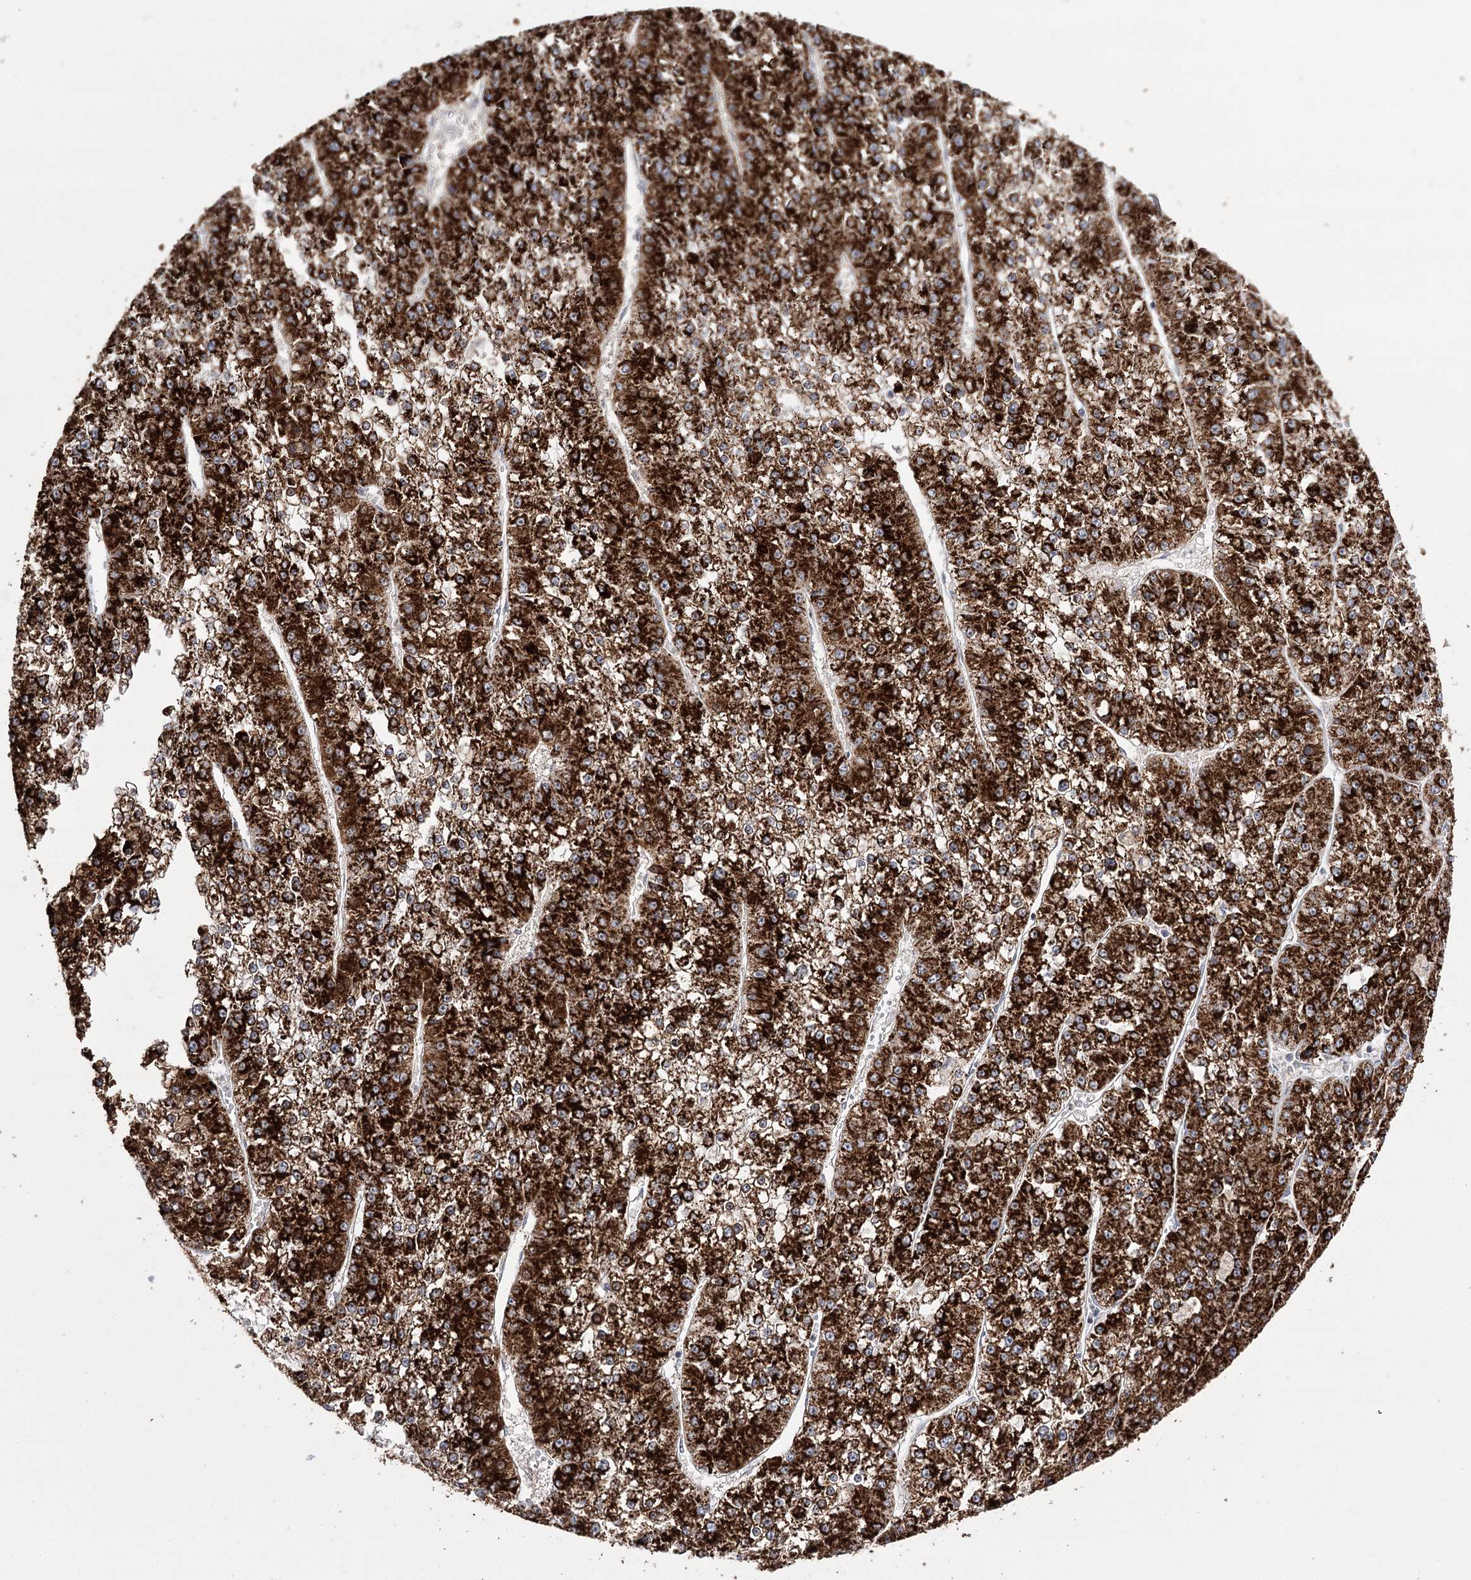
{"staining": {"intensity": "strong", "quantity": ">75%", "location": "cytoplasmic/membranous"}, "tissue": "liver cancer", "cell_type": "Tumor cells", "image_type": "cancer", "snomed": [{"axis": "morphology", "description": "Carcinoma, Hepatocellular, NOS"}, {"axis": "topography", "description": "Liver"}], "caption": "High-magnification brightfield microscopy of liver cancer (hepatocellular carcinoma) stained with DAB (3,3'-diaminobenzidine) (brown) and counterstained with hematoxylin (blue). tumor cells exhibit strong cytoplasmic/membranous positivity is present in about>75% of cells.", "gene": "NADK2", "patient": {"sex": "female", "age": 73}}